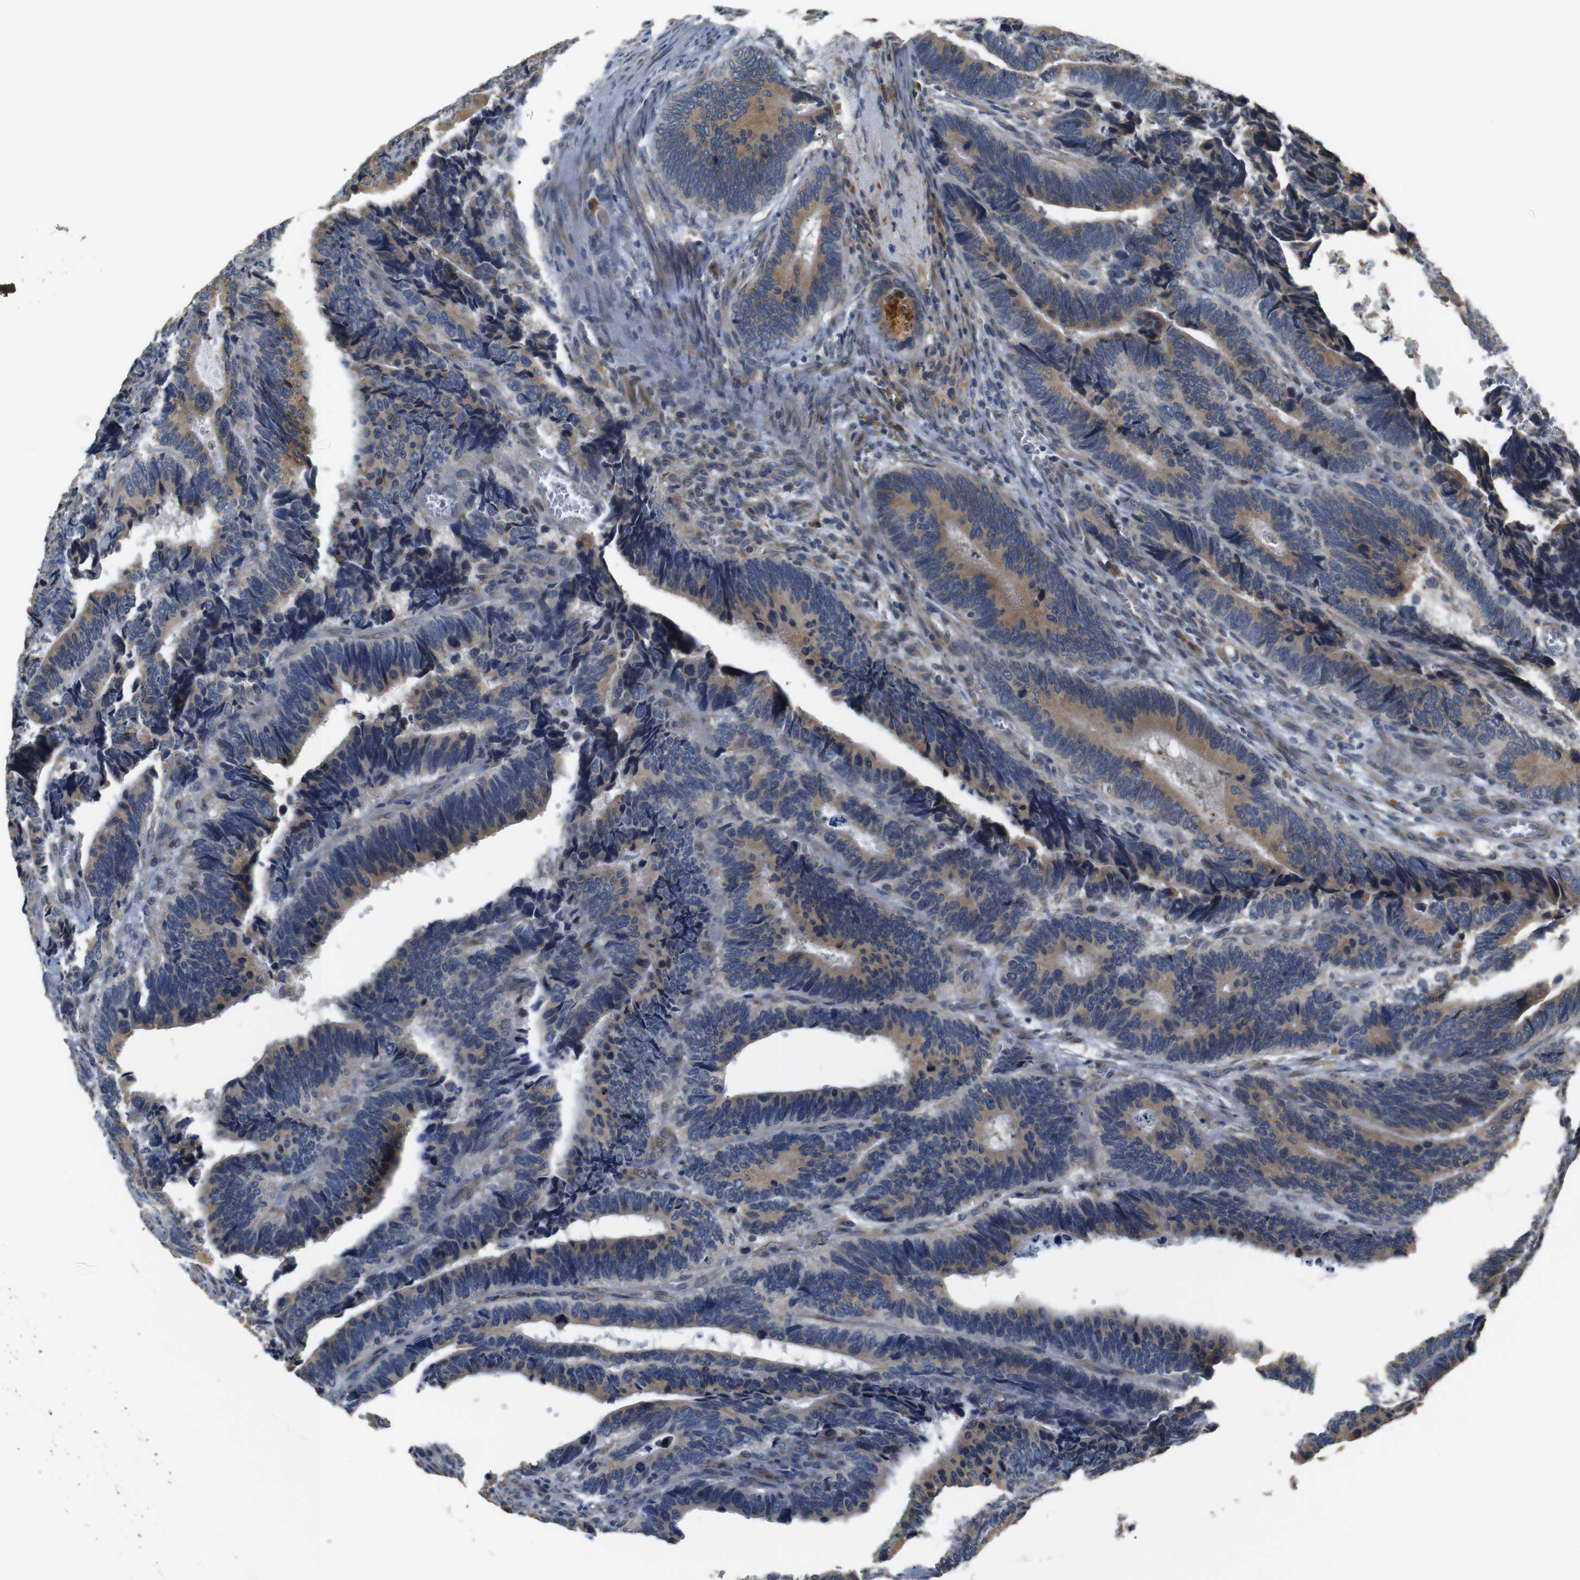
{"staining": {"intensity": "weak", "quantity": ">75%", "location": "cytoplasmic/membranous"}, "tissue": "colorectal cancer", "cell_type": "Tumor cells", "image_type": "cancer", "snomed": [{"axis": "morphology", "description": "Adenocarcinoma, NOS"}, {"axis": "topography", "description": "Colon"}], "caption": "Tumor cells reveal weak cytoplasmic/membranous positivity in approximately >75% of cells in colorectal cancer (adenocarcinoma). Immunohistochemistry stains the protein in brown and the nuclei are stained blue.", "gene": "TMED2", "patient": {"sex": "male", "age": 72}}